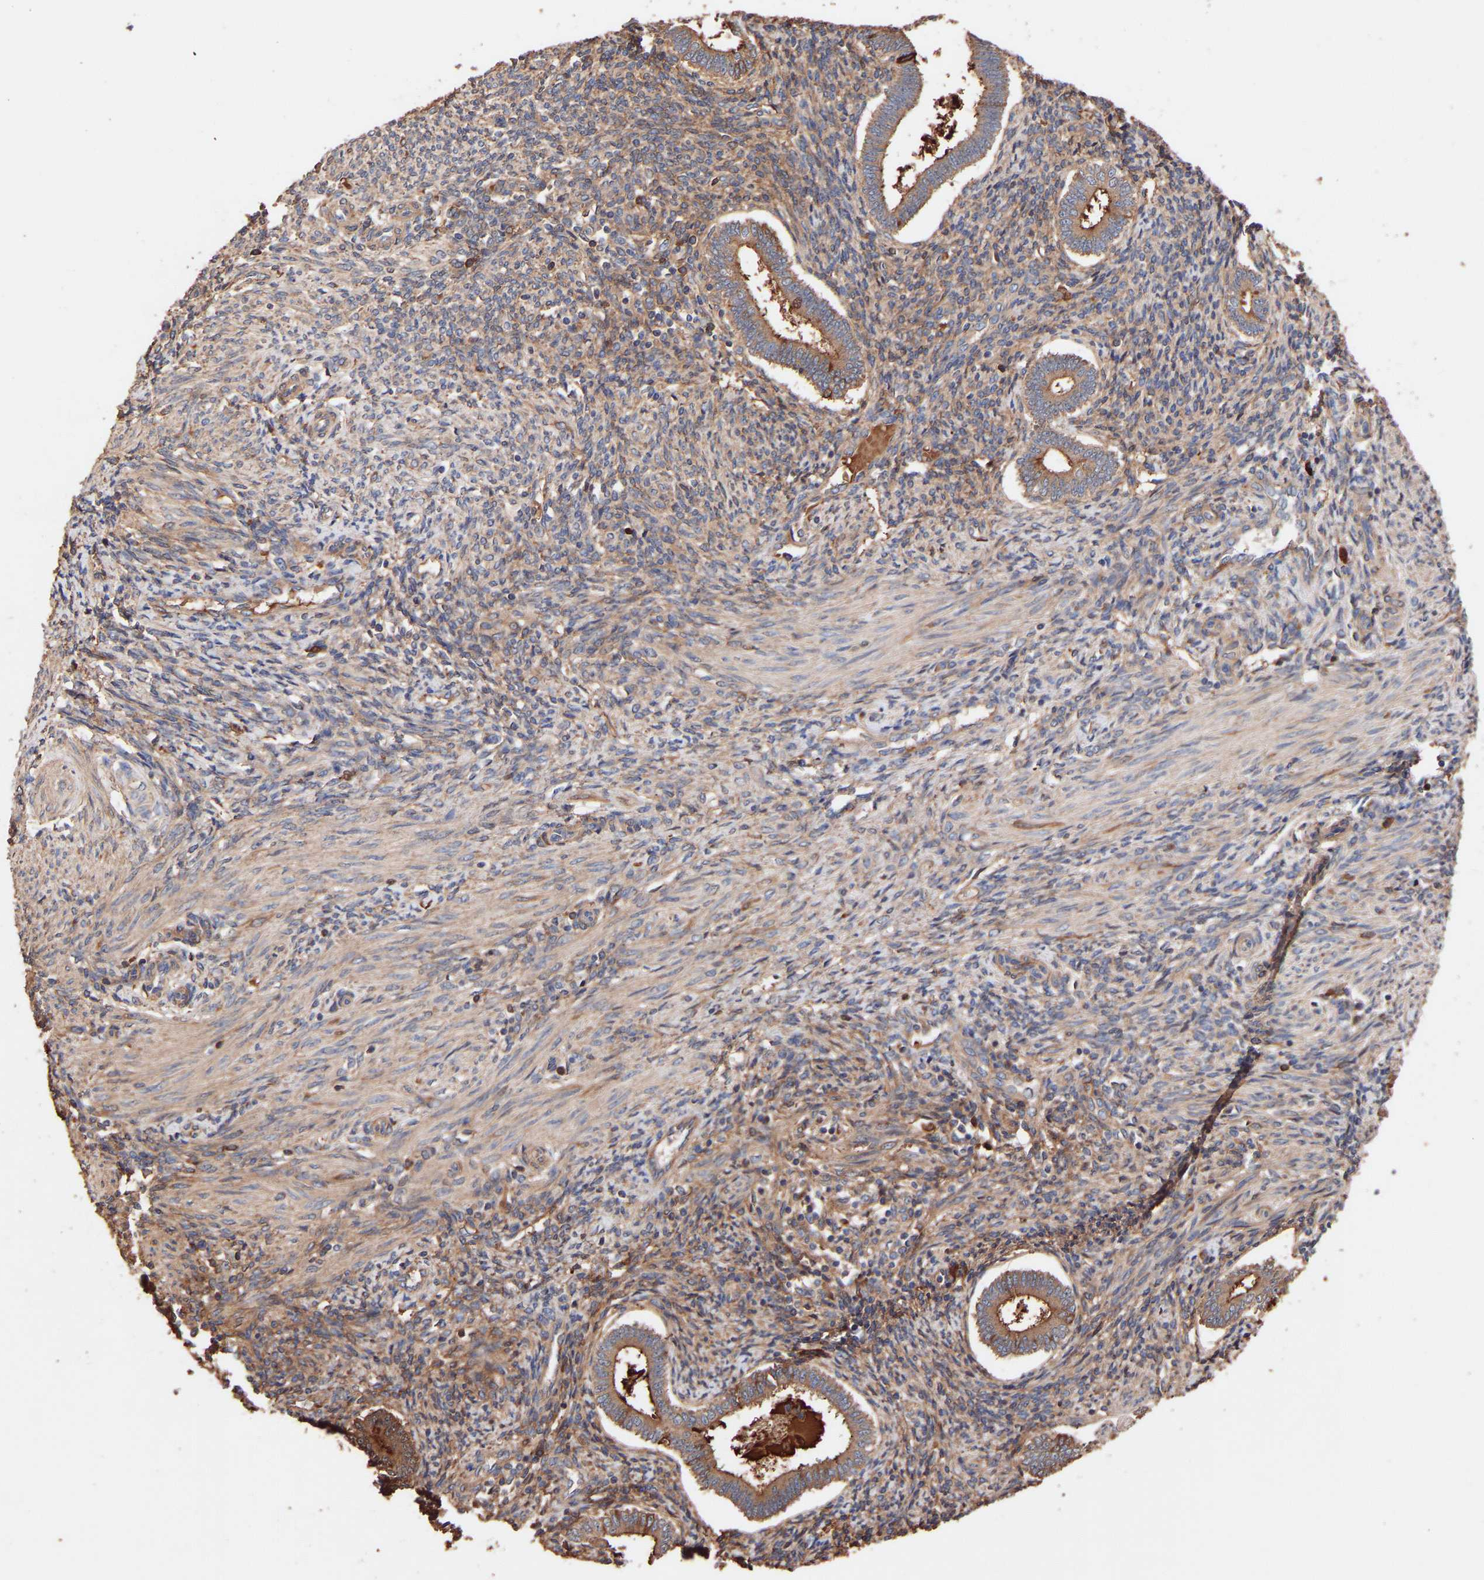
{"staining": {"intensity": "moderate", "quantity": ">75%", "location": "cytoplasmic/membranous"}, "tissue": "endometrium", "cell_type": "Cells in endometrial stroma", "image_type": "normal", "snomed": [{"axis": "morphology", "description": "Normal tissue, NOS"}, {"axis": "topography", "description": "Endometrium"}], "caption": "An IHC photomicrograph of benign tissue is shown. Protein staining in brown labels moderate cytoplasmic/membranous positivity in endometrium within cells in endometrial stroma.", "gene": "TMEM268", "patient": {"sex": "female", "age": 42}}